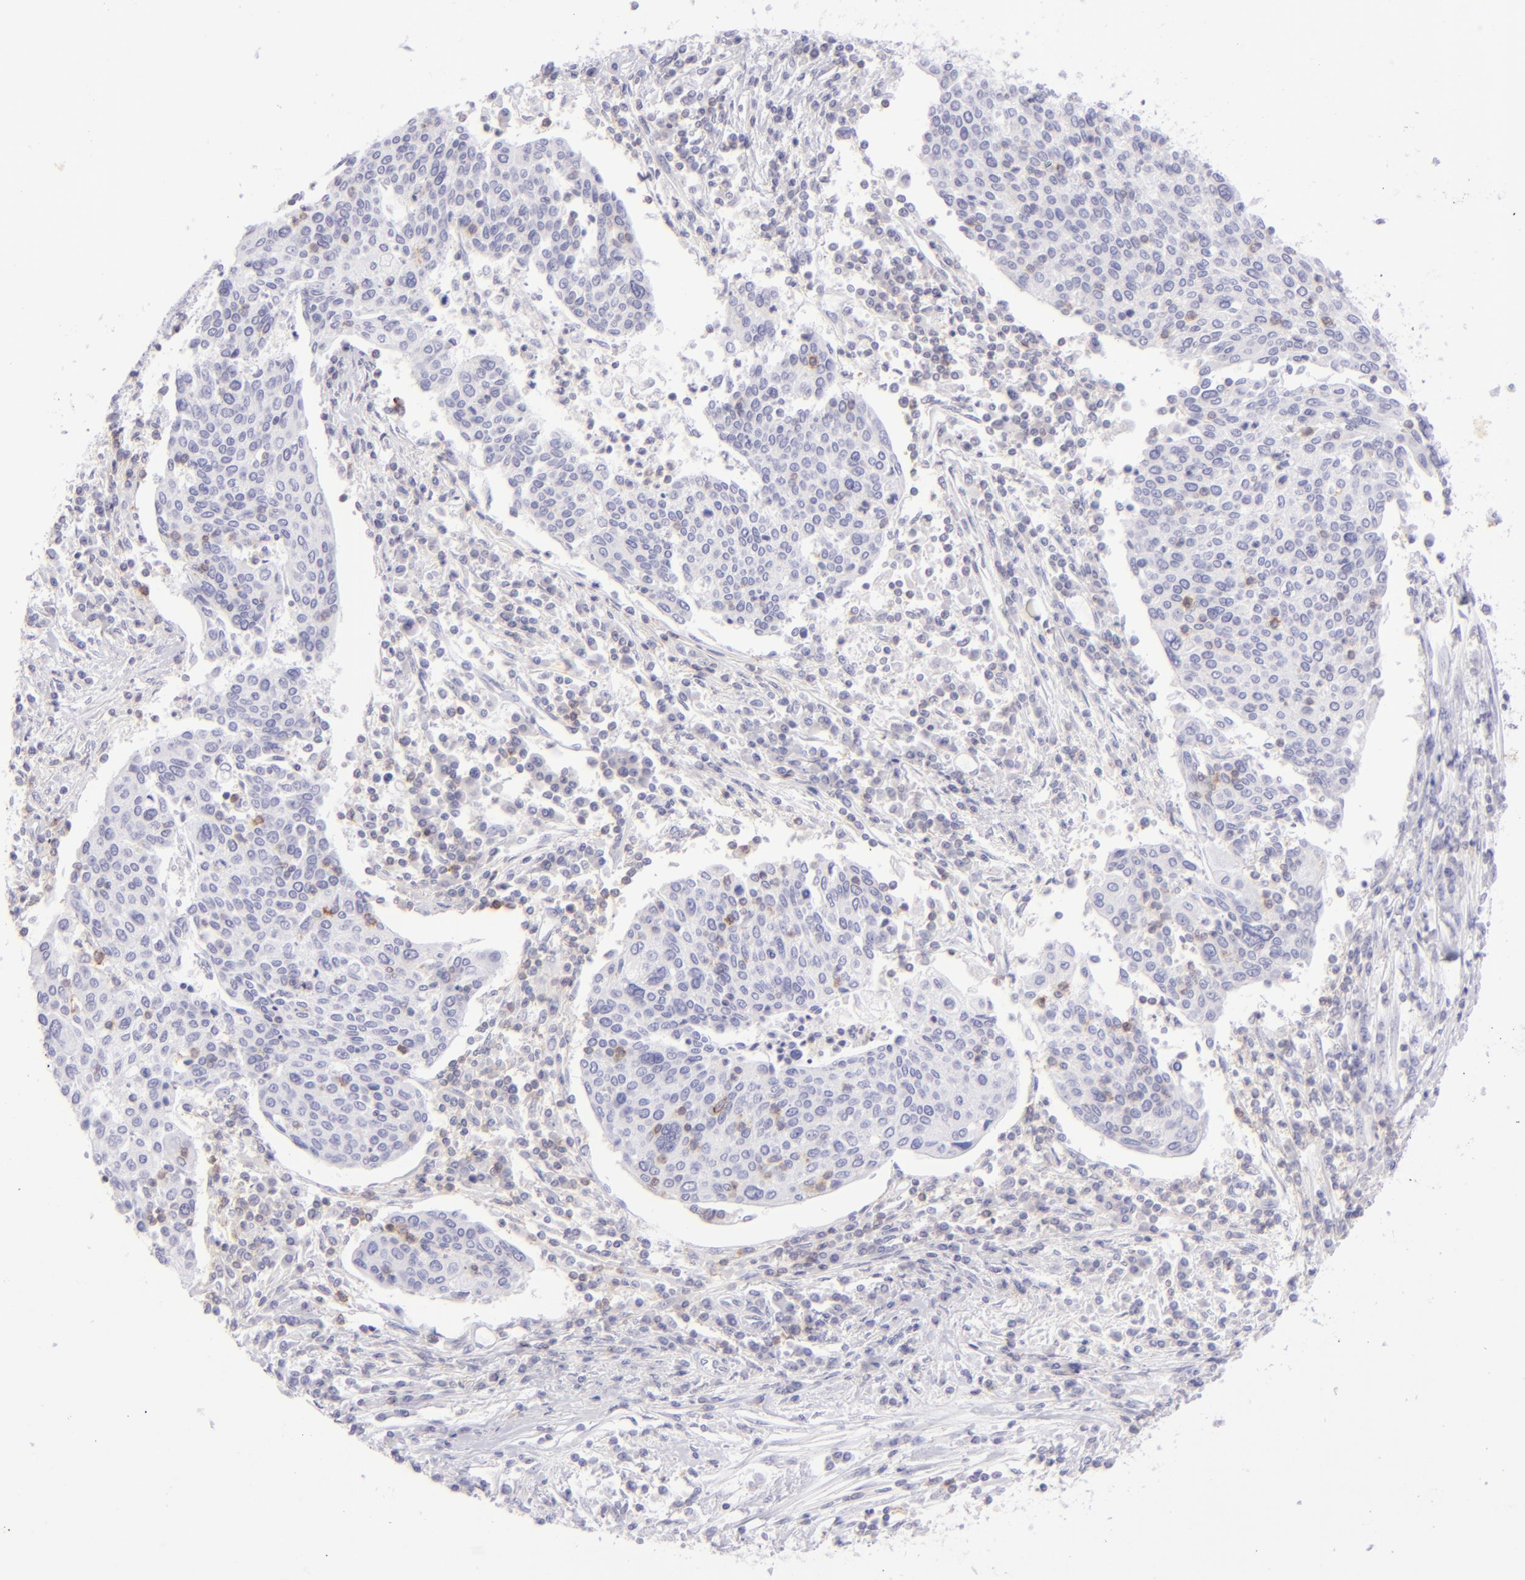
{"staining": {"intensity": "negative", "quantity": "none", "location": "none"}, "tissue": "cervical cancer", "cell_type": "Tumor cells", "image_type": "cancer", "snomed": [{"axis": "morphology", "description": "Squamous cell carcinoma, NOS"}, {"axis": "topography", "description": "Cervix"}], "caption": "A photomicrograph of human cervical cancer is negative for staining in tumor cells.", "gene": "CD69", "patient": {"sex": "female", "age": 40}}